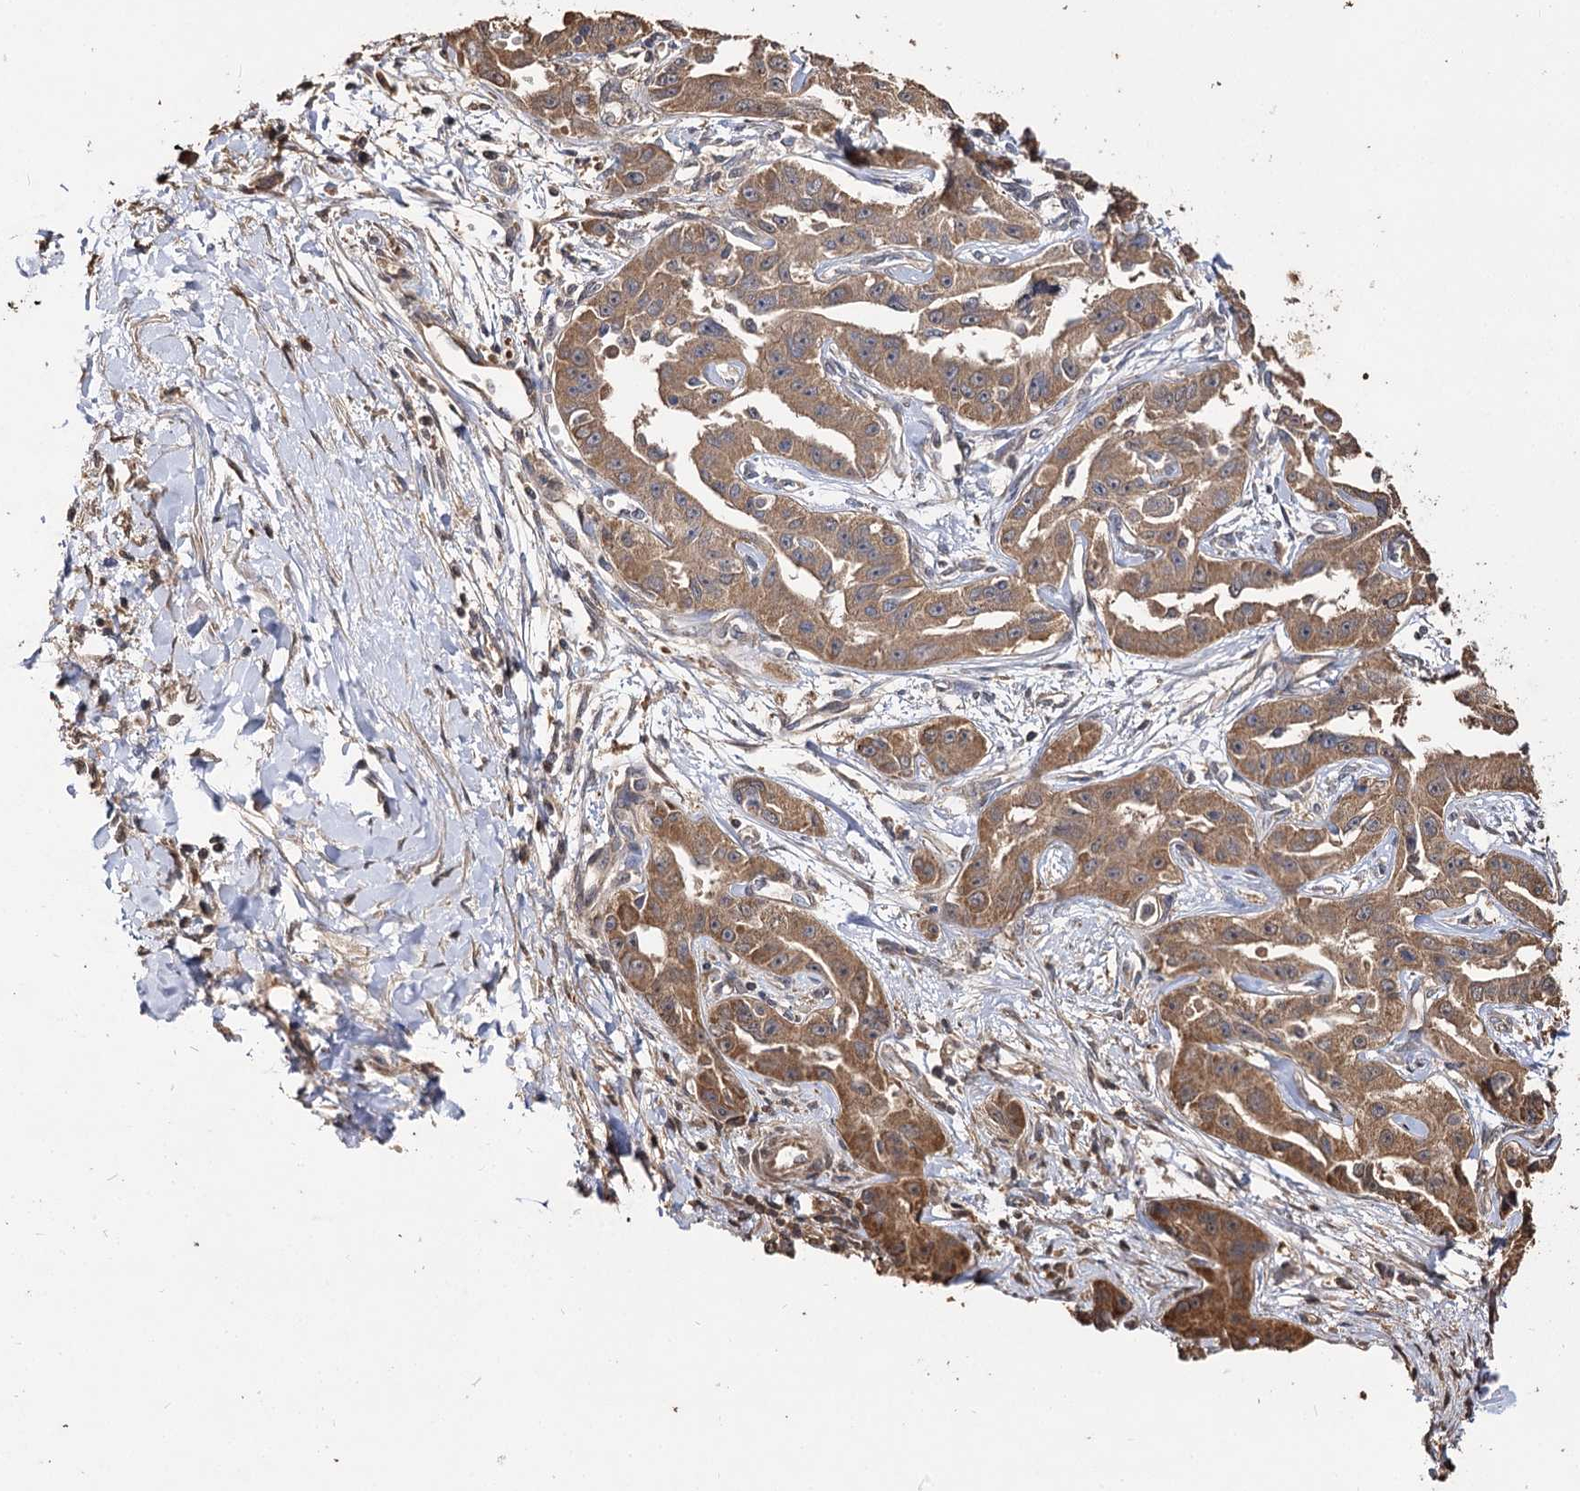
{"staining": {"intensity": "moderate", "quantity": ">75%", "location": "cytoplasmic/membranous"}, "tissue": "liver cancer", "cell_type": "Tumor cells", "image_type": "cancer", "snomed": [{"axis": "morphology", "description": "Cholangiocarcinoma"}, {"axis": "topography", "description": "Liver"}], "caption": "Liver cancer (cholangiocarcinoma) stained with IHC shows moderate cytoplasmic/membranous positivity in about >75% of tumor cells.", "gene": "ARL13A", "patient": {"sex": "male", "age": 59}}